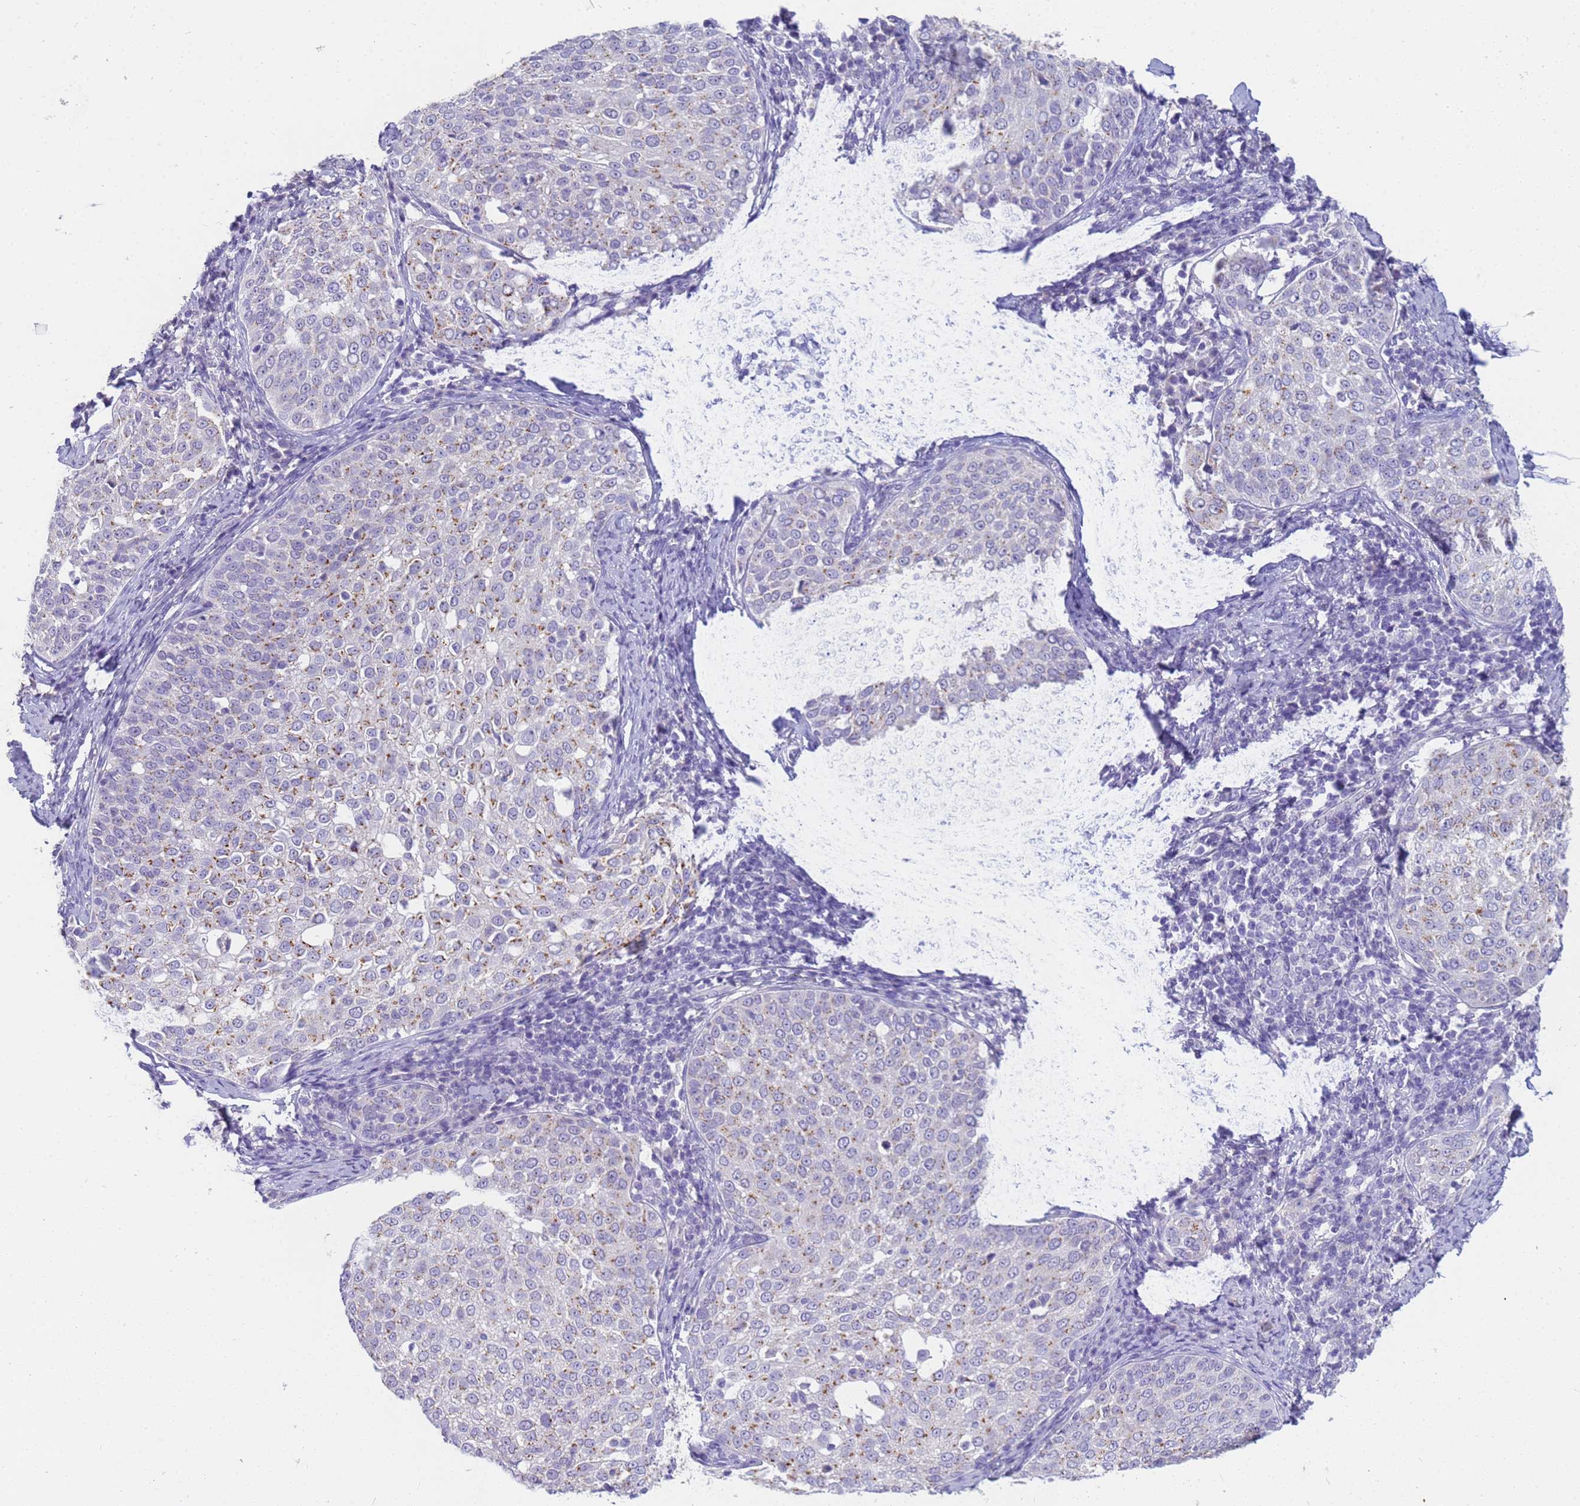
{"staining": {"intensity": "moderate", "quantity": "<25%", "location": "cytoplasmic/membranous"}, "tissue": "cervical cancer", "cell_type": "Tumor cells", "image_type": "cancer", "snomed": [{"axis": "morphology", "description": "Squamous cell carcinoma, NOS"}, {"axis": "topography", "description": "Cervix"}], "caption": "Moderate cytoplasmic/membranous staining is present in about <25% of tumor cells in cervical cancer (squamous cell carcinoma). Nuclei are stained in blue.", "gene": "B3GNT8", "patient": {"sex": "female", "age": 57}}